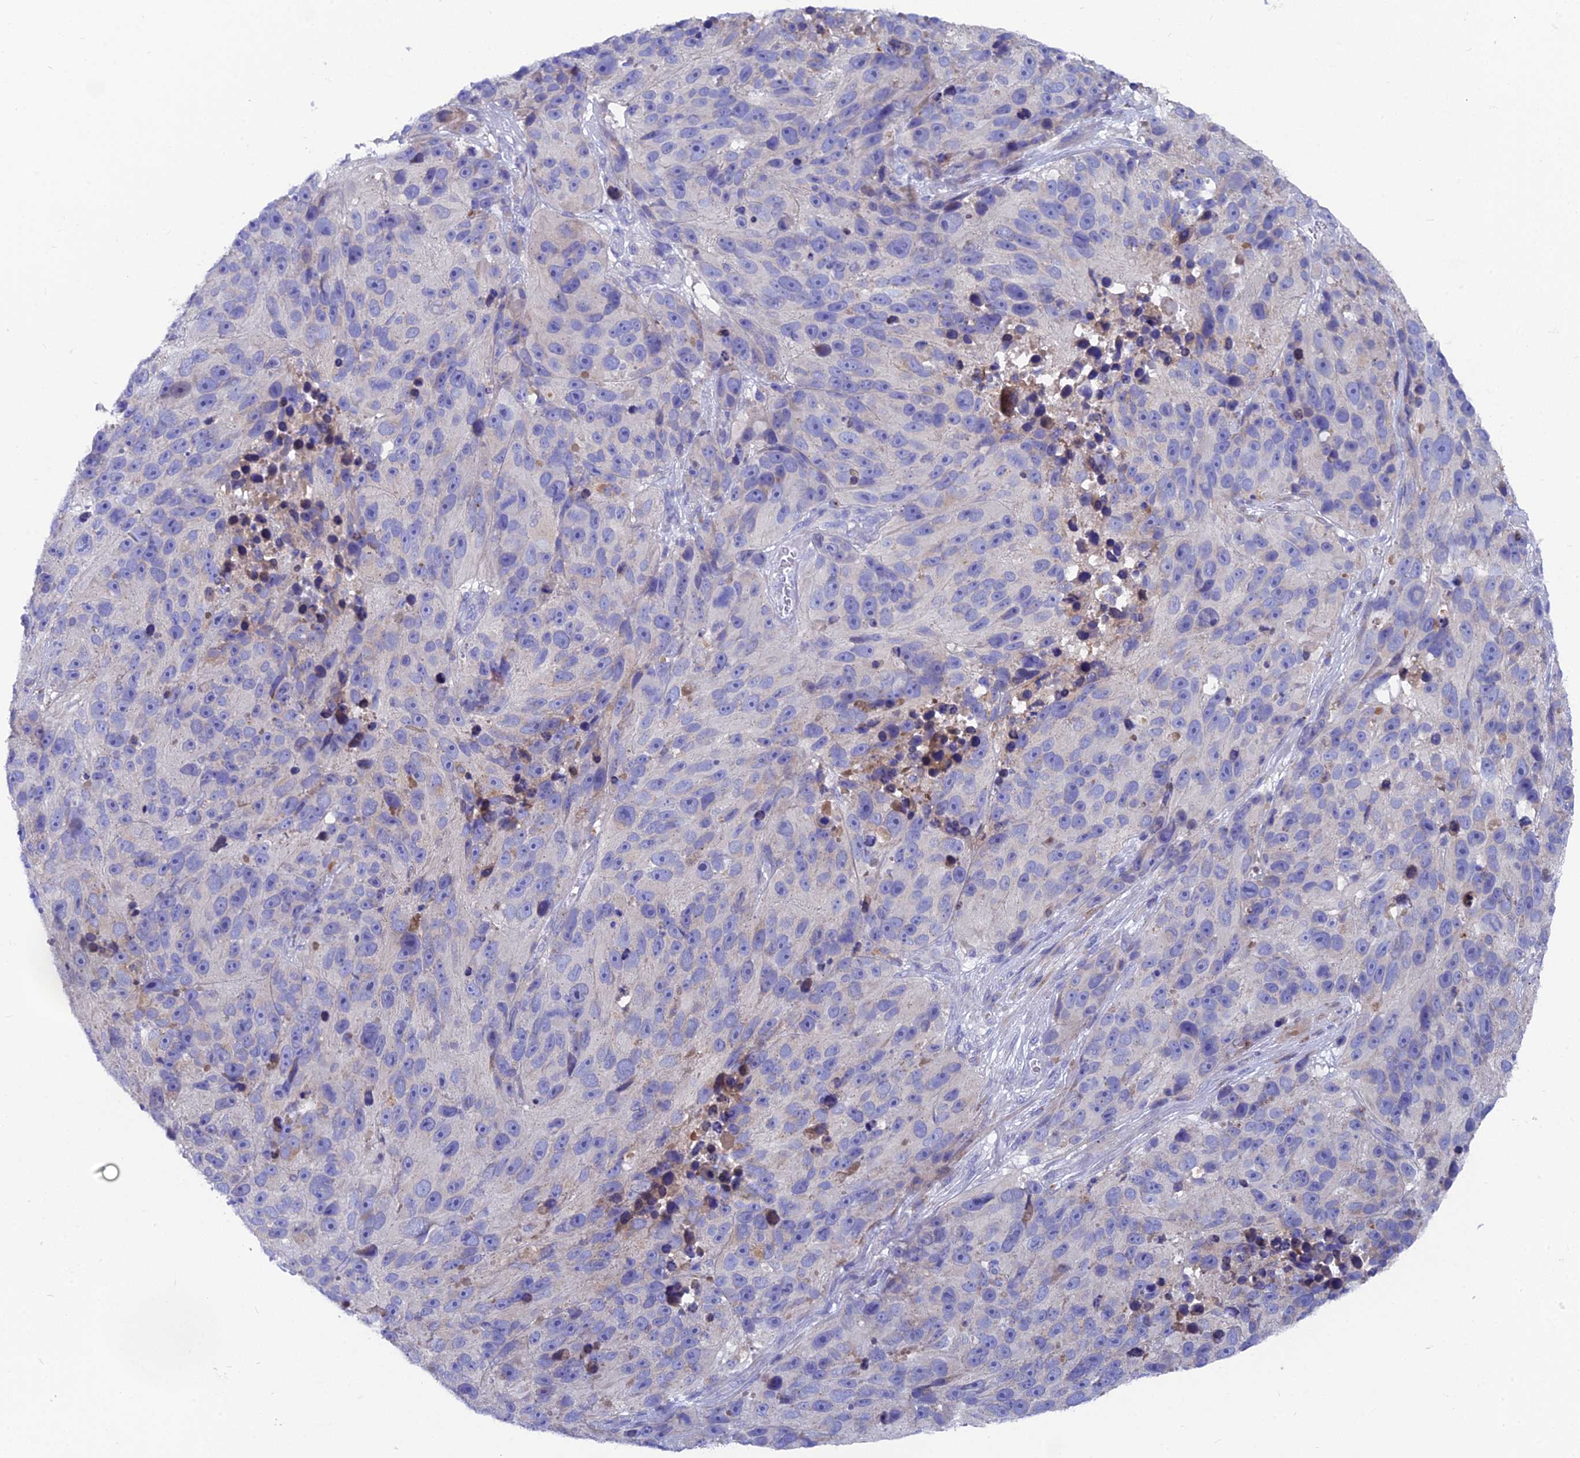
{"staining": {"intensity": "negative", "quantity": "none", "location": "none"}, "tissue": "melanoma", "cell_type": "Tumor cells", "image_type": "cancer", "snomed": [{"axis": "morphology", "description": "Malignant melanoma, NOS"}, {"axis": "topography", "description": "Skin"}], "caption": "Photomicrograph shows no protein staining in tumor cells of malignant melanoma tissue.", "gene": "AK4", "patient": {"sex": "male", "age": 84}}